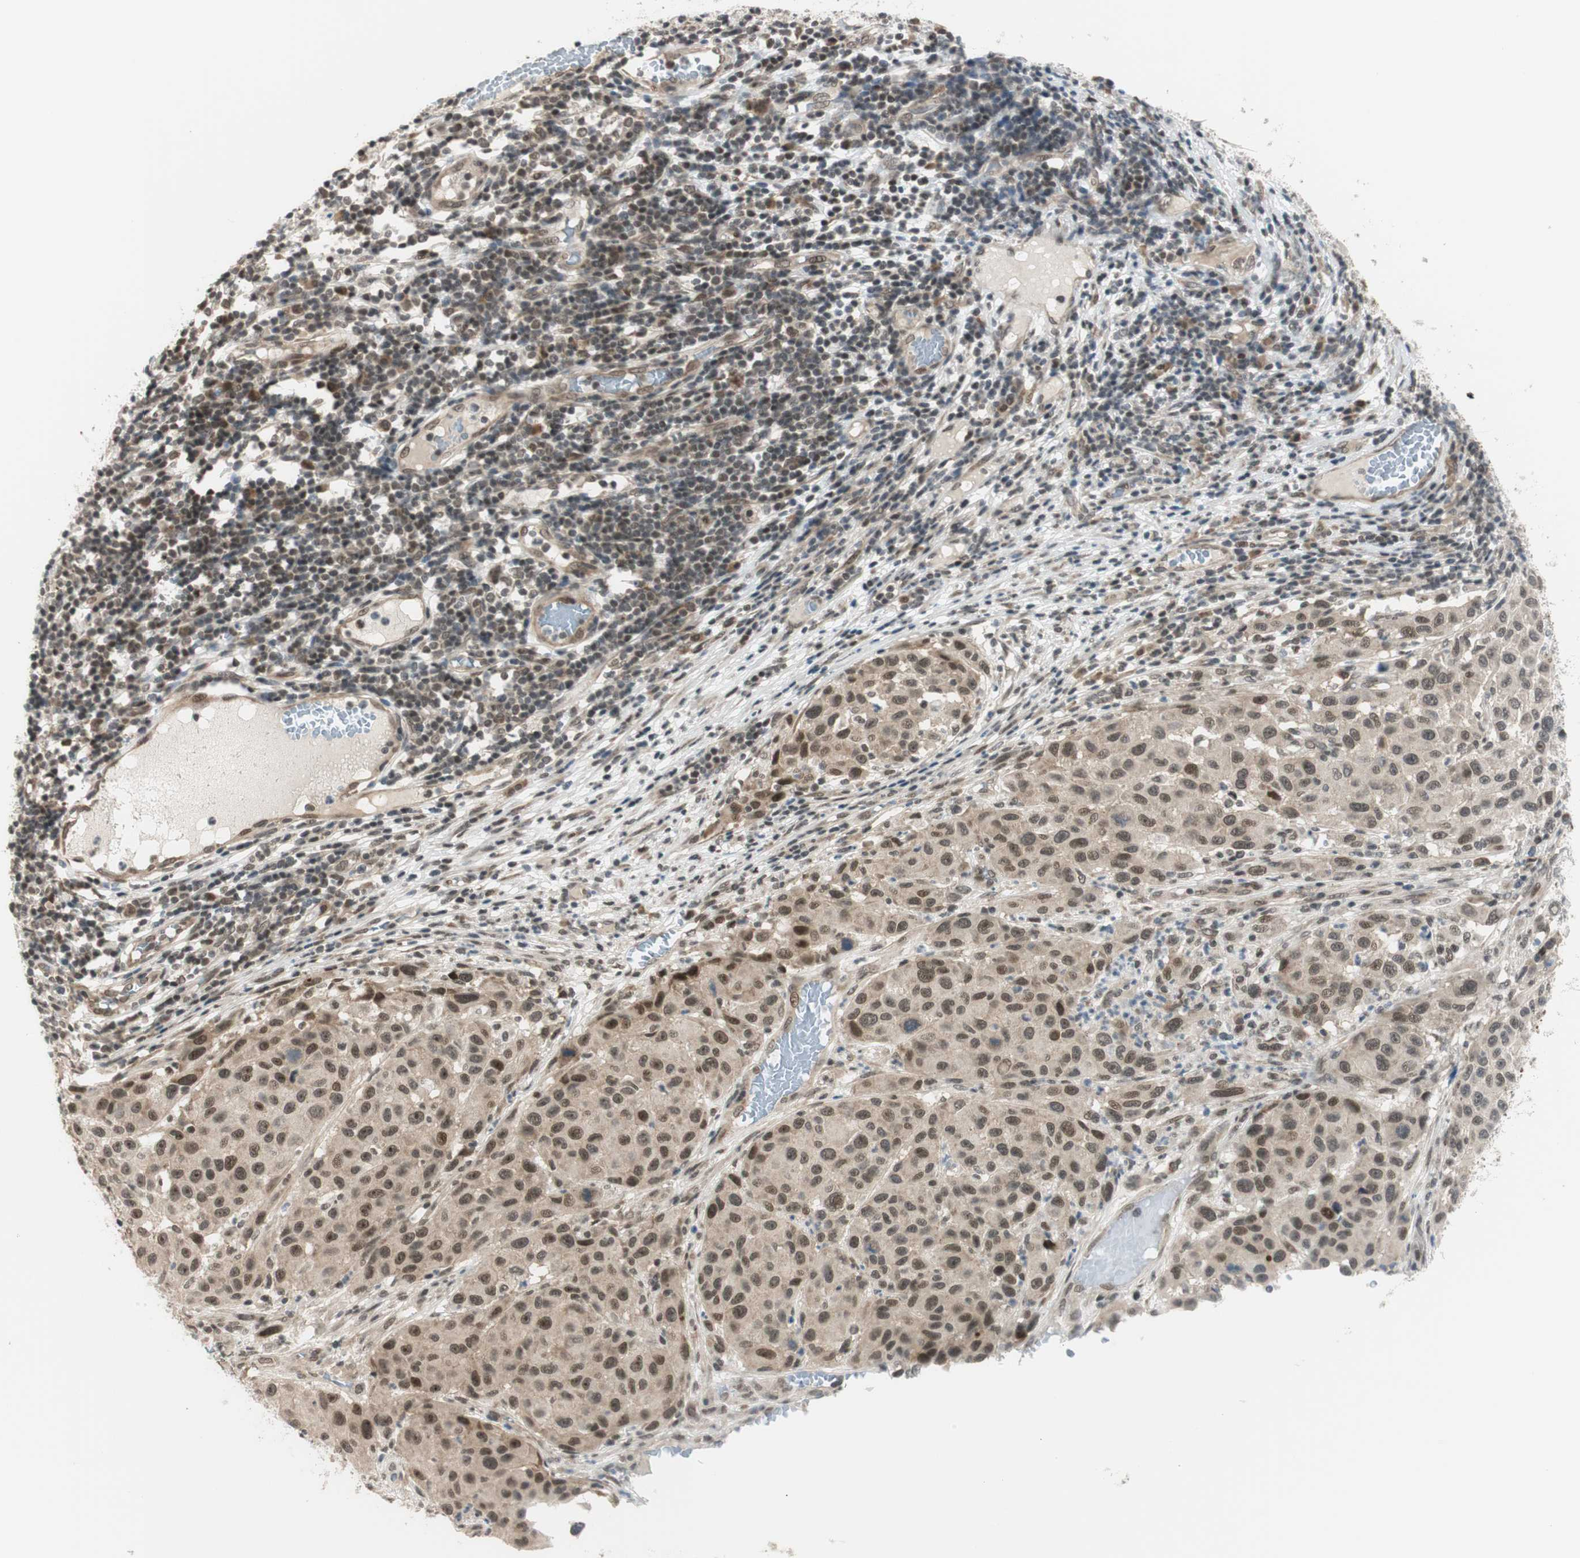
{"staining": {"intensity": "weak", "quantity": ">75%", "location": "cytoplasmic/membranous,nuclear"}, "tissue": "melanoma", "cell_type": "Tumor cells", "image_type": "cancer", "snomed": [{"axis": "morphology", "description": "Malignant melanoma, Metastatic site"}, {"axis": "topography", "description": "Lymph node"}], "caption": "The image displays immunohistochemical staining of melanoma. There is weak cytoplasmic/membranous and nuclear positivity is present in approximately >75% of tumor cells.", "gene": "BRMS1", "patient": {"sex": "male", "age": 61}}